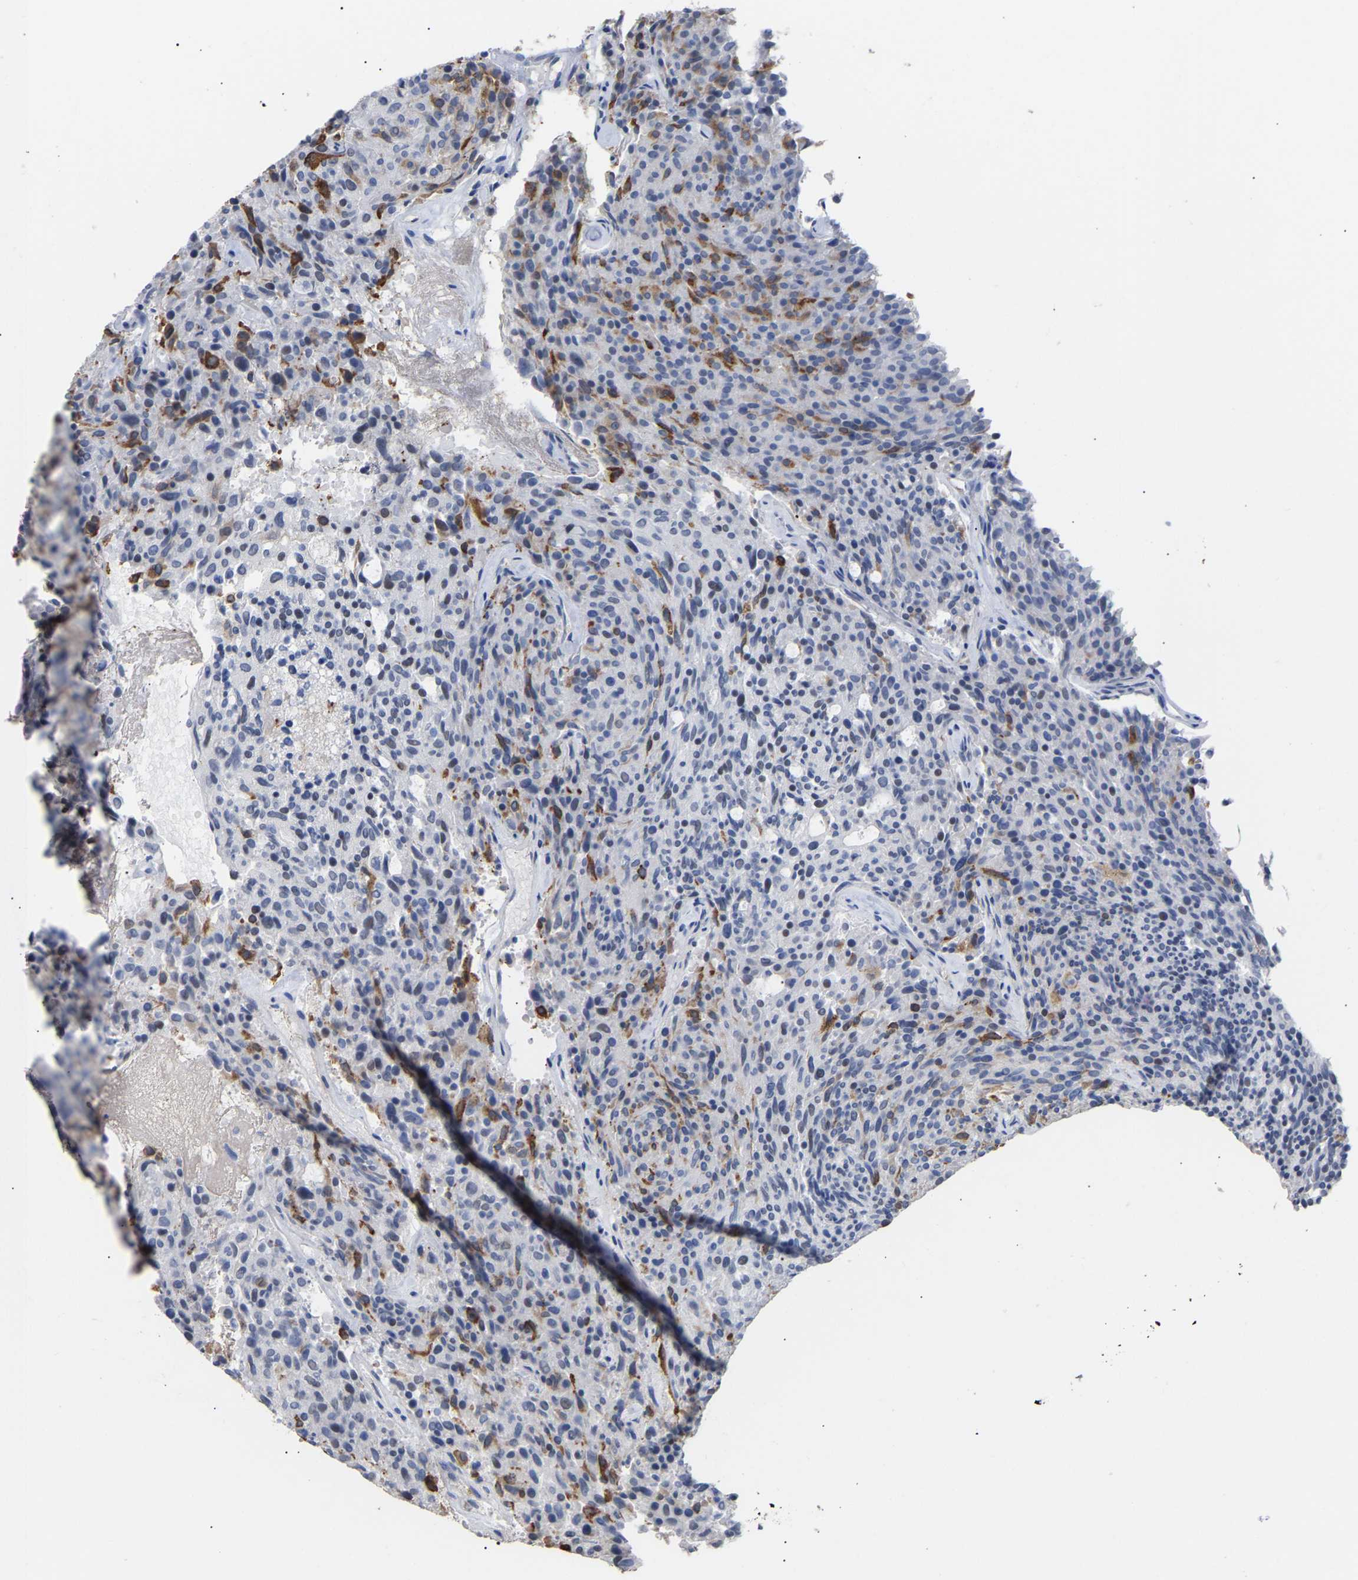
{"staining": {"intensity": "moderate", "quantity": "<25%", "location": "cytoplasmic/membranous"}, "tissue": "carcinoid", "cell_type": "Tumor cells", "image_type": "cancer", "snomed": [{"axis": "morphology", "description": "Carcinoid, malignant, NOS"}, {"axis": "topography", "description": "Pancreas"}], "caption": "DAB immunohistochemical staining of human malignant carcinoid shows moderate cytoplasmic/membranous protein positivity in approximately <25% of tumor cells.", "gene": "AMPH", "patient": {"sex": "female", "age": 54}}